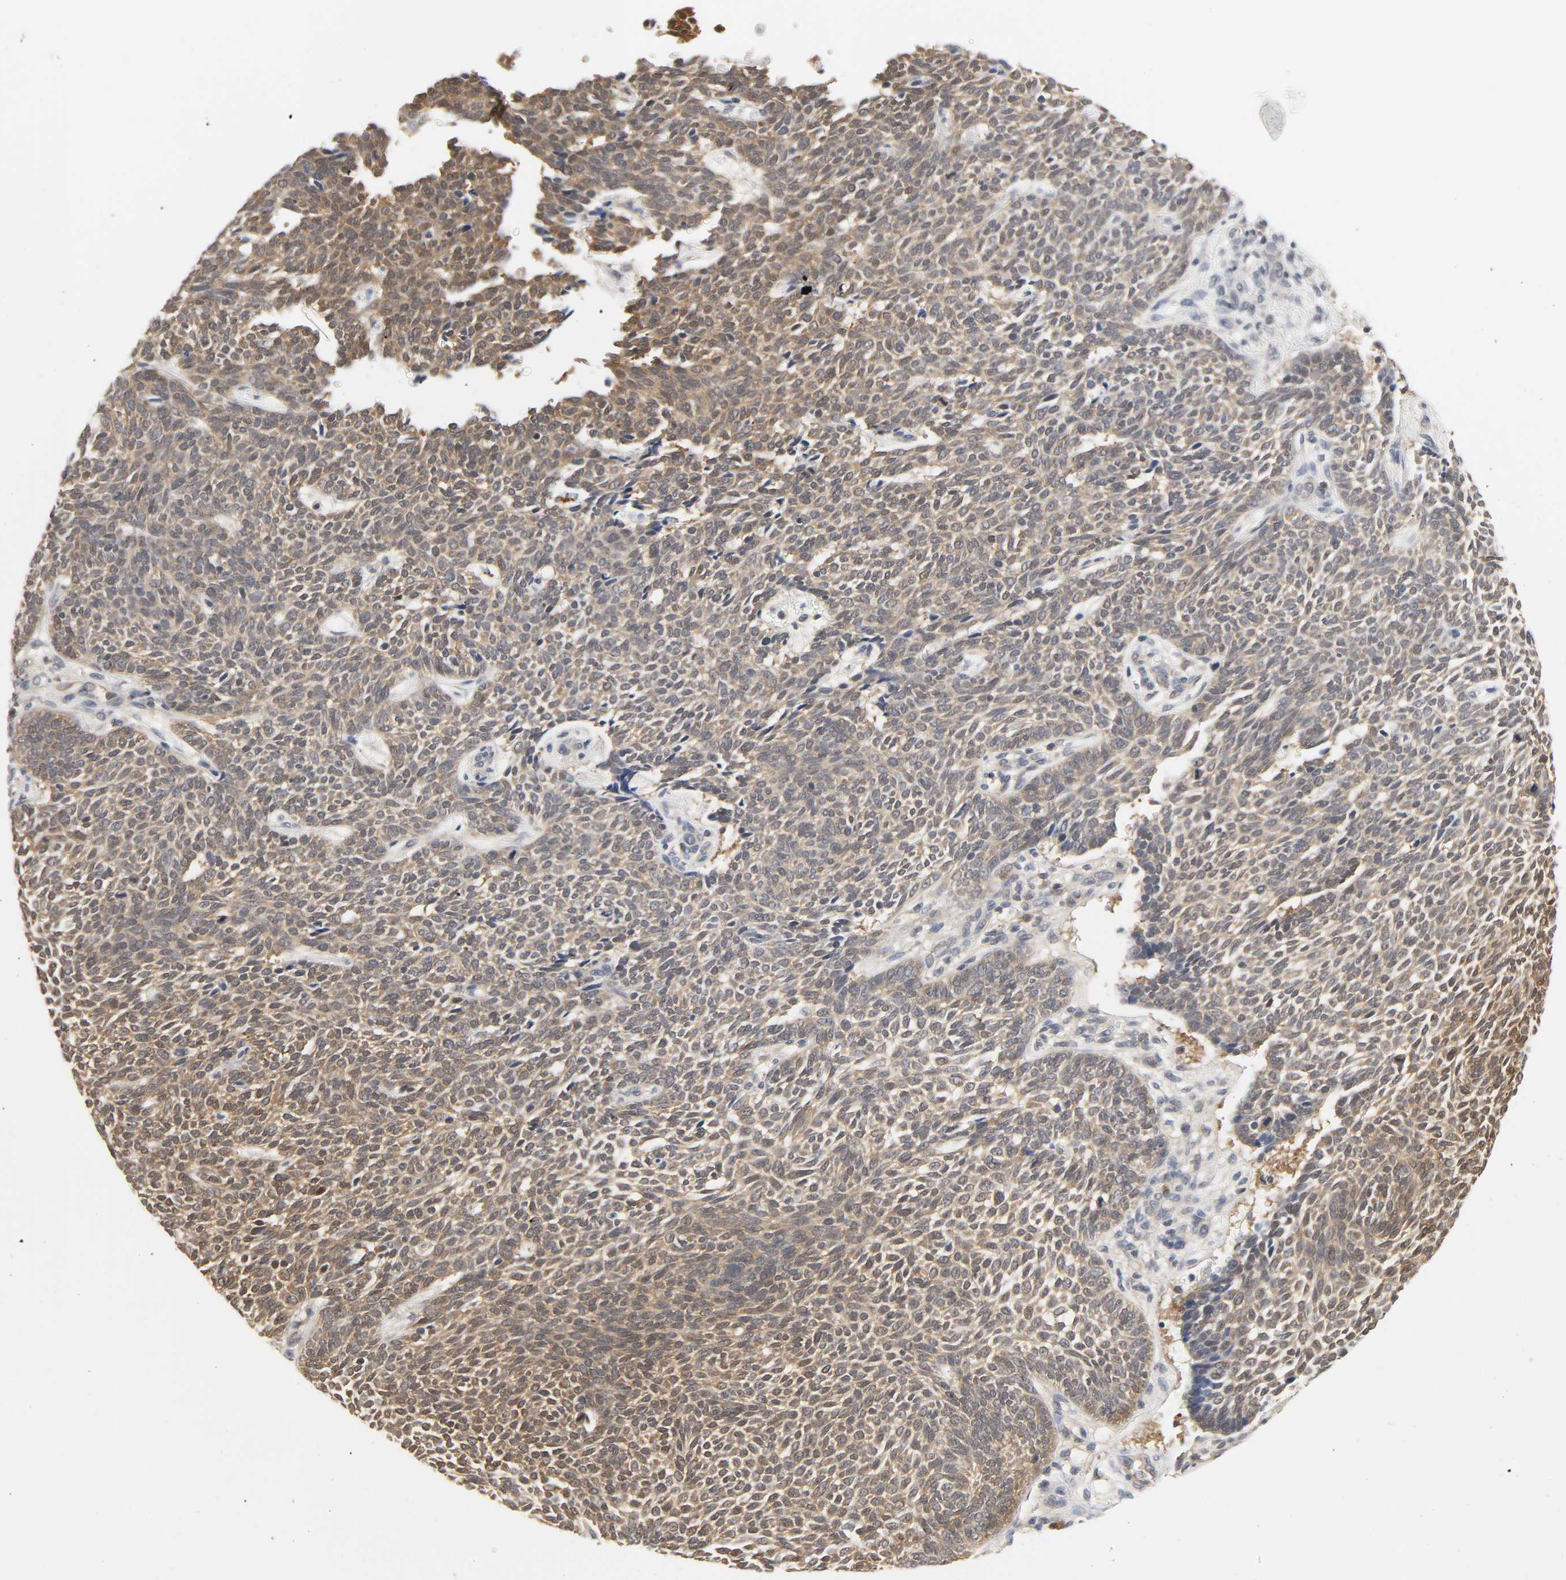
{"staining": {"intensity": "weak", "quantity": ">75%", "location": "cytoplasmic/membranous"}, "tissue": "skin cancer", "cell_type": "Tumor cells", "image_type": "cancer", "snomed": [{"axis": "morphology", "description": "Normal tissue, NOS"}, {"axis": "morphology", "description": "Basal cell carcinoma"}, {"axis": "topography", "description": "Skin"}], "caption": "A brown stain shows weak cytoplasmic/membranous expression of a protein in skin cancer tumor cells. (DAB (3,3'-diaminobenzidine) IHC, brown staining for protein, blue staining for nuclei).", "gene": "MIF", "patient": {"sex": "male", "age": 87}}